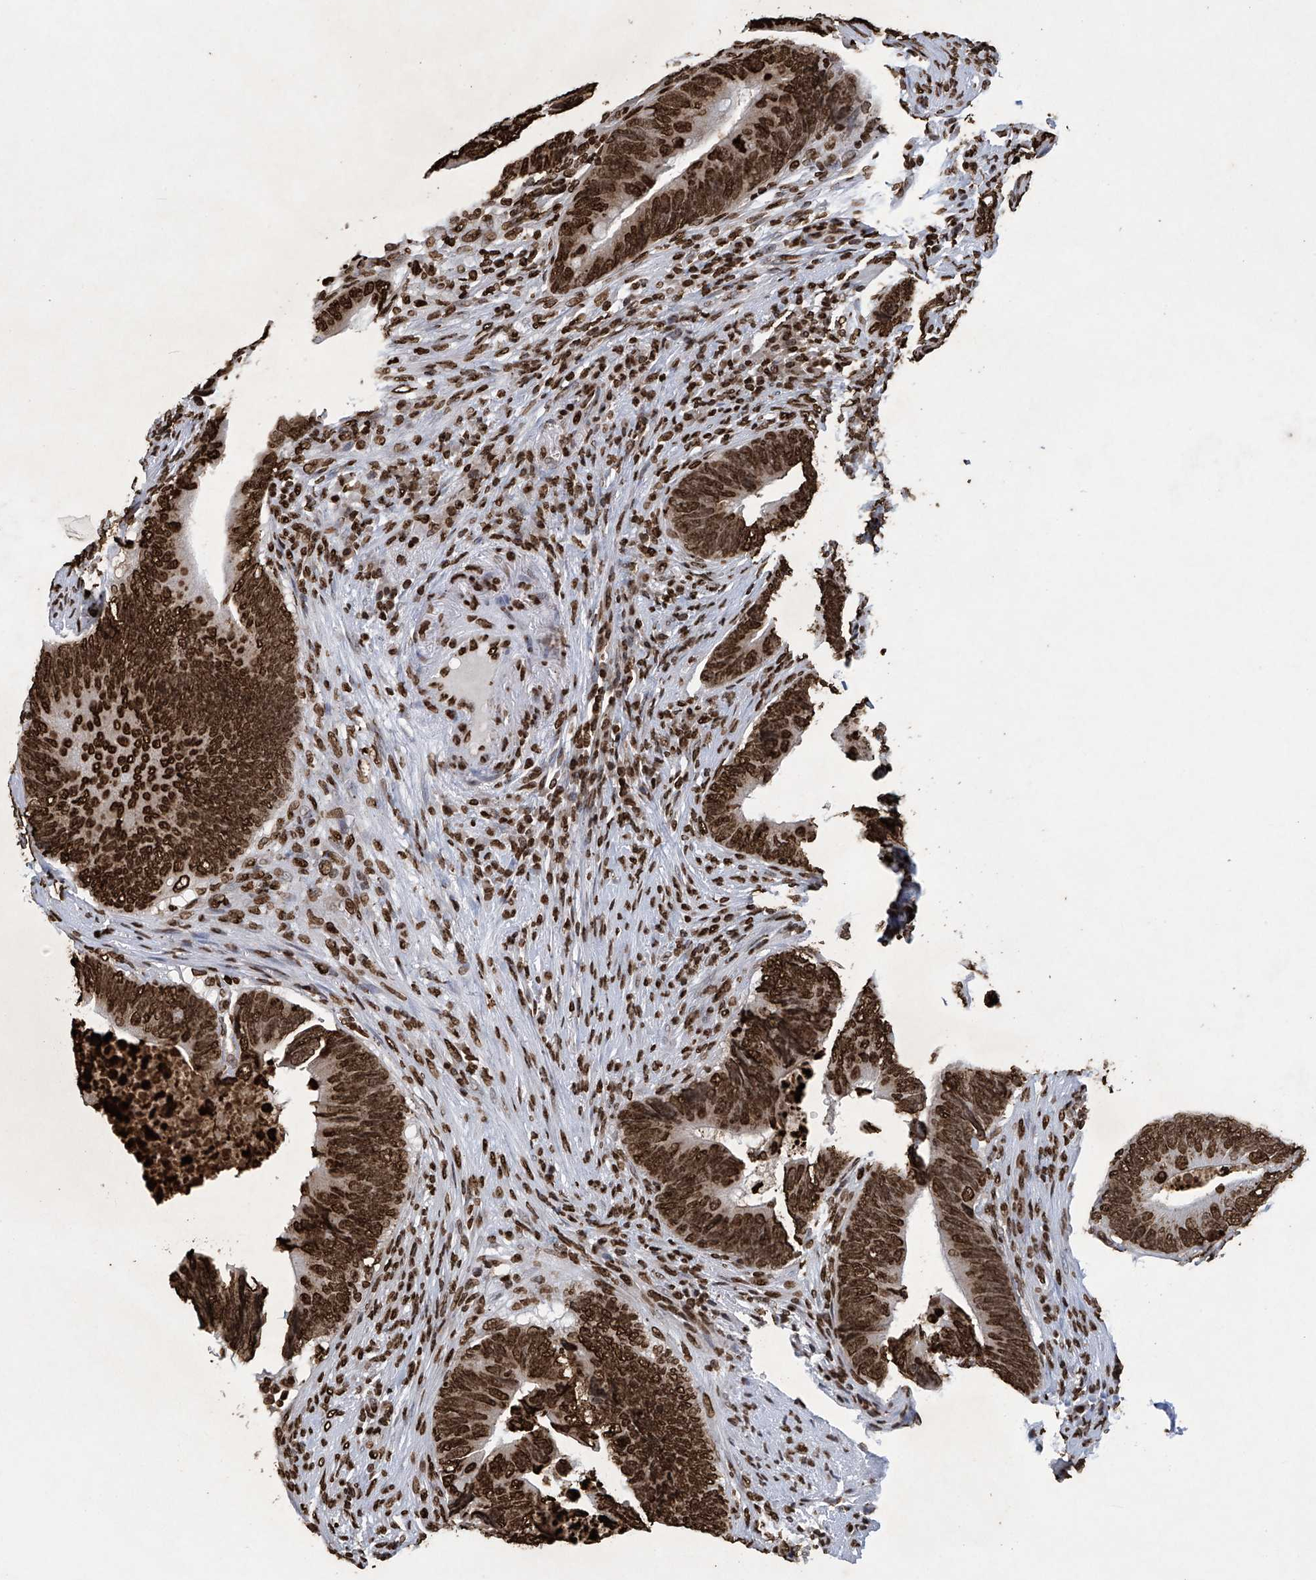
{"staining": {"intensity": "strong", "quantity": ">75%", "location": "nuclear"}, "tissue": "colorectal cancer", "cell_type": "Tumor cells", "image_type": "cancer", "snomed": [{"axis": "morphology", "description": "Normal tissue, NOS"}, {"axis": "morphology", "description": "Adenocarcinoma, NOS"}, {"axis": "topography", "description": "Colon"}], "caption": "Immunohistochemical staining of colorectal cancer (adenocarcinoma) reveals high levels of strong nuclear staining in approximately >75% of tumor cells.", "gene": "H3-3A", "patient": {"sex": "male", "age": 56}}